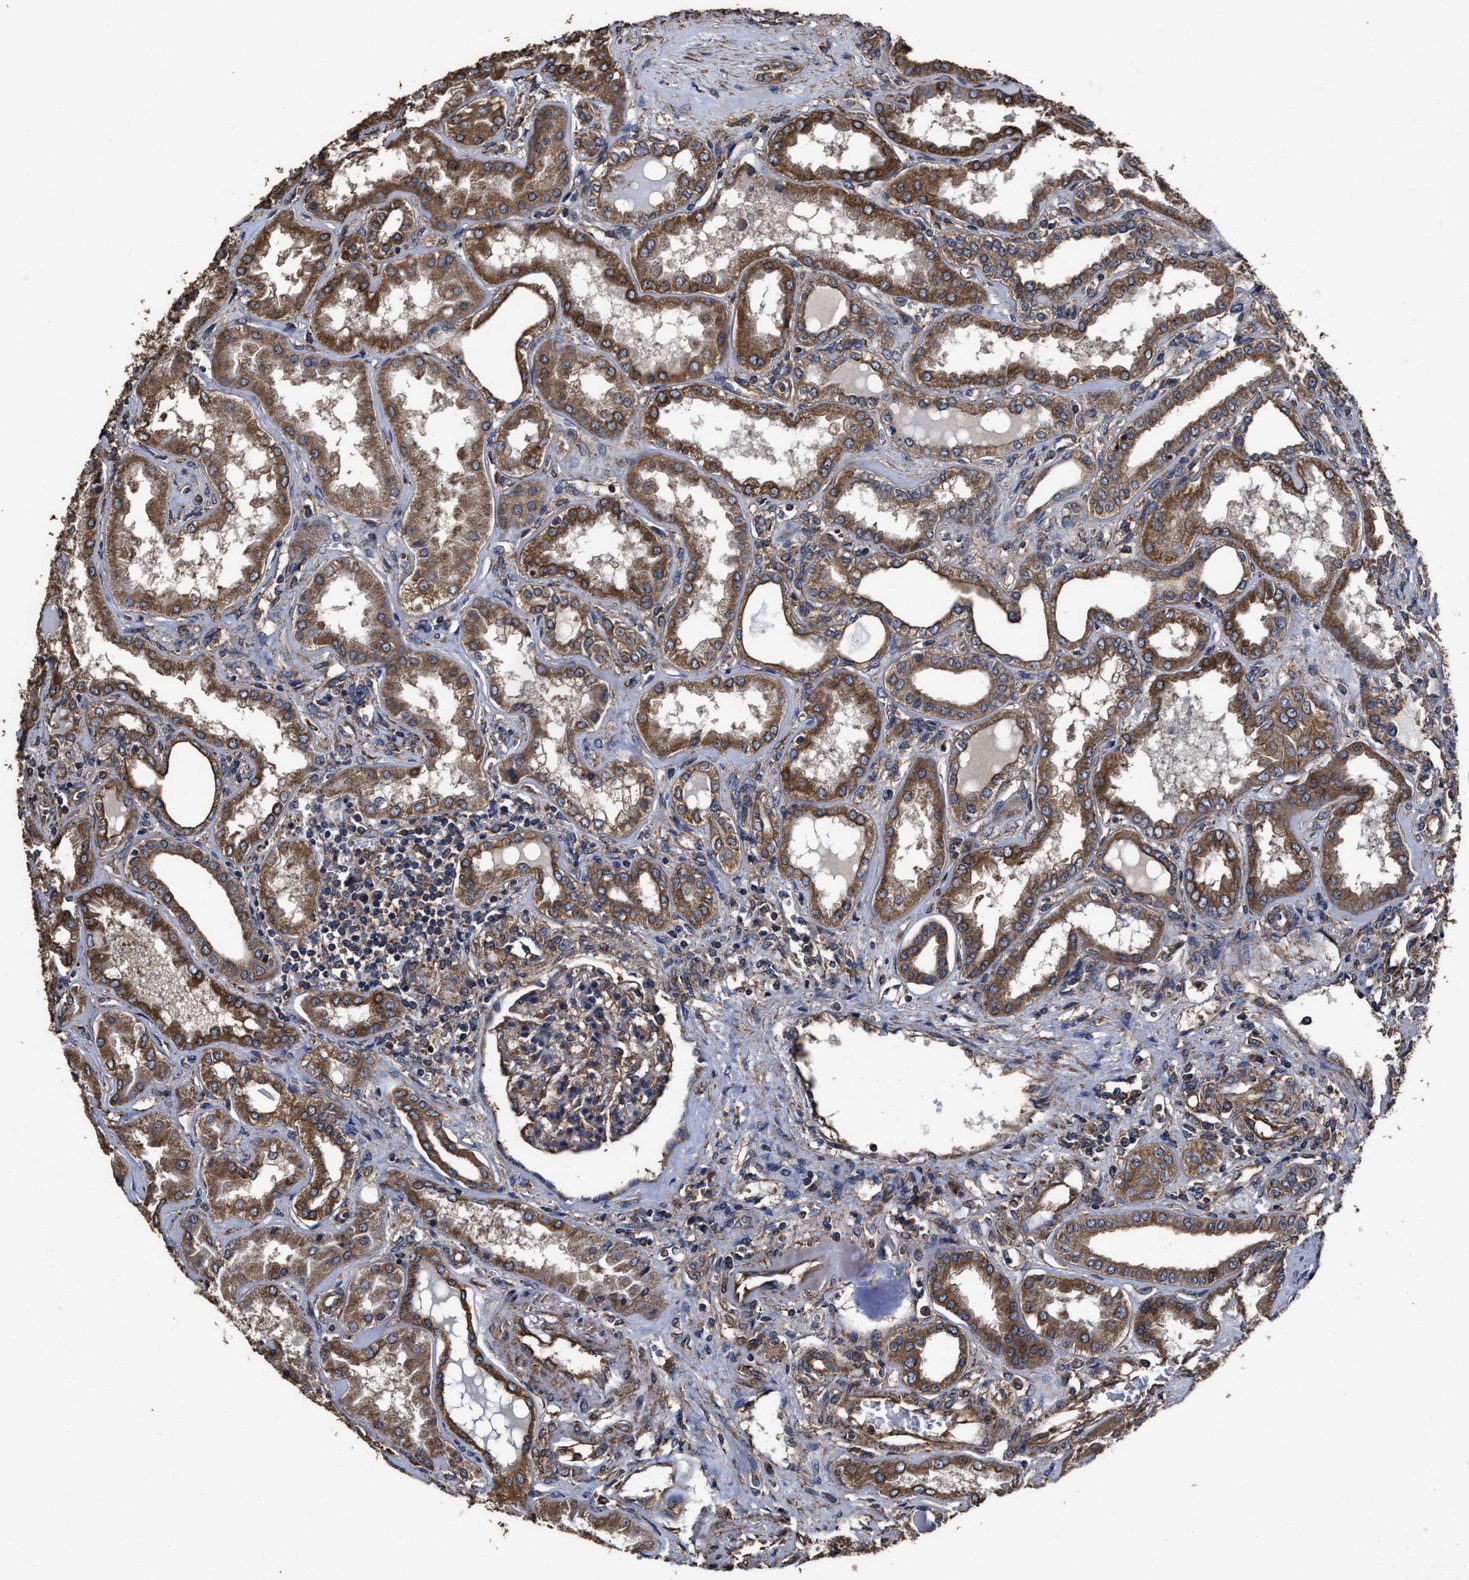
{"staining": {"intensity": "moderate", "quantity": ">75%", "location": "cytoplasmic/membranous"}, "tissue": "kidney", "cell_type": "Cells in glomeruli", "image_type": "normal", "snomed": [{"axis": "morphology", "description": "Normal tissue, NOS"}, {"axis": "topography", "description": "Kidney"}], "caption": "Immunohistochemical staining of normal human kidney displays moderate cytoplasmic/membranous protein expression in about >75% of cells in glomeruli.", "gene": "SFXN4", "patient": {"sex": "female", "age": 56}}